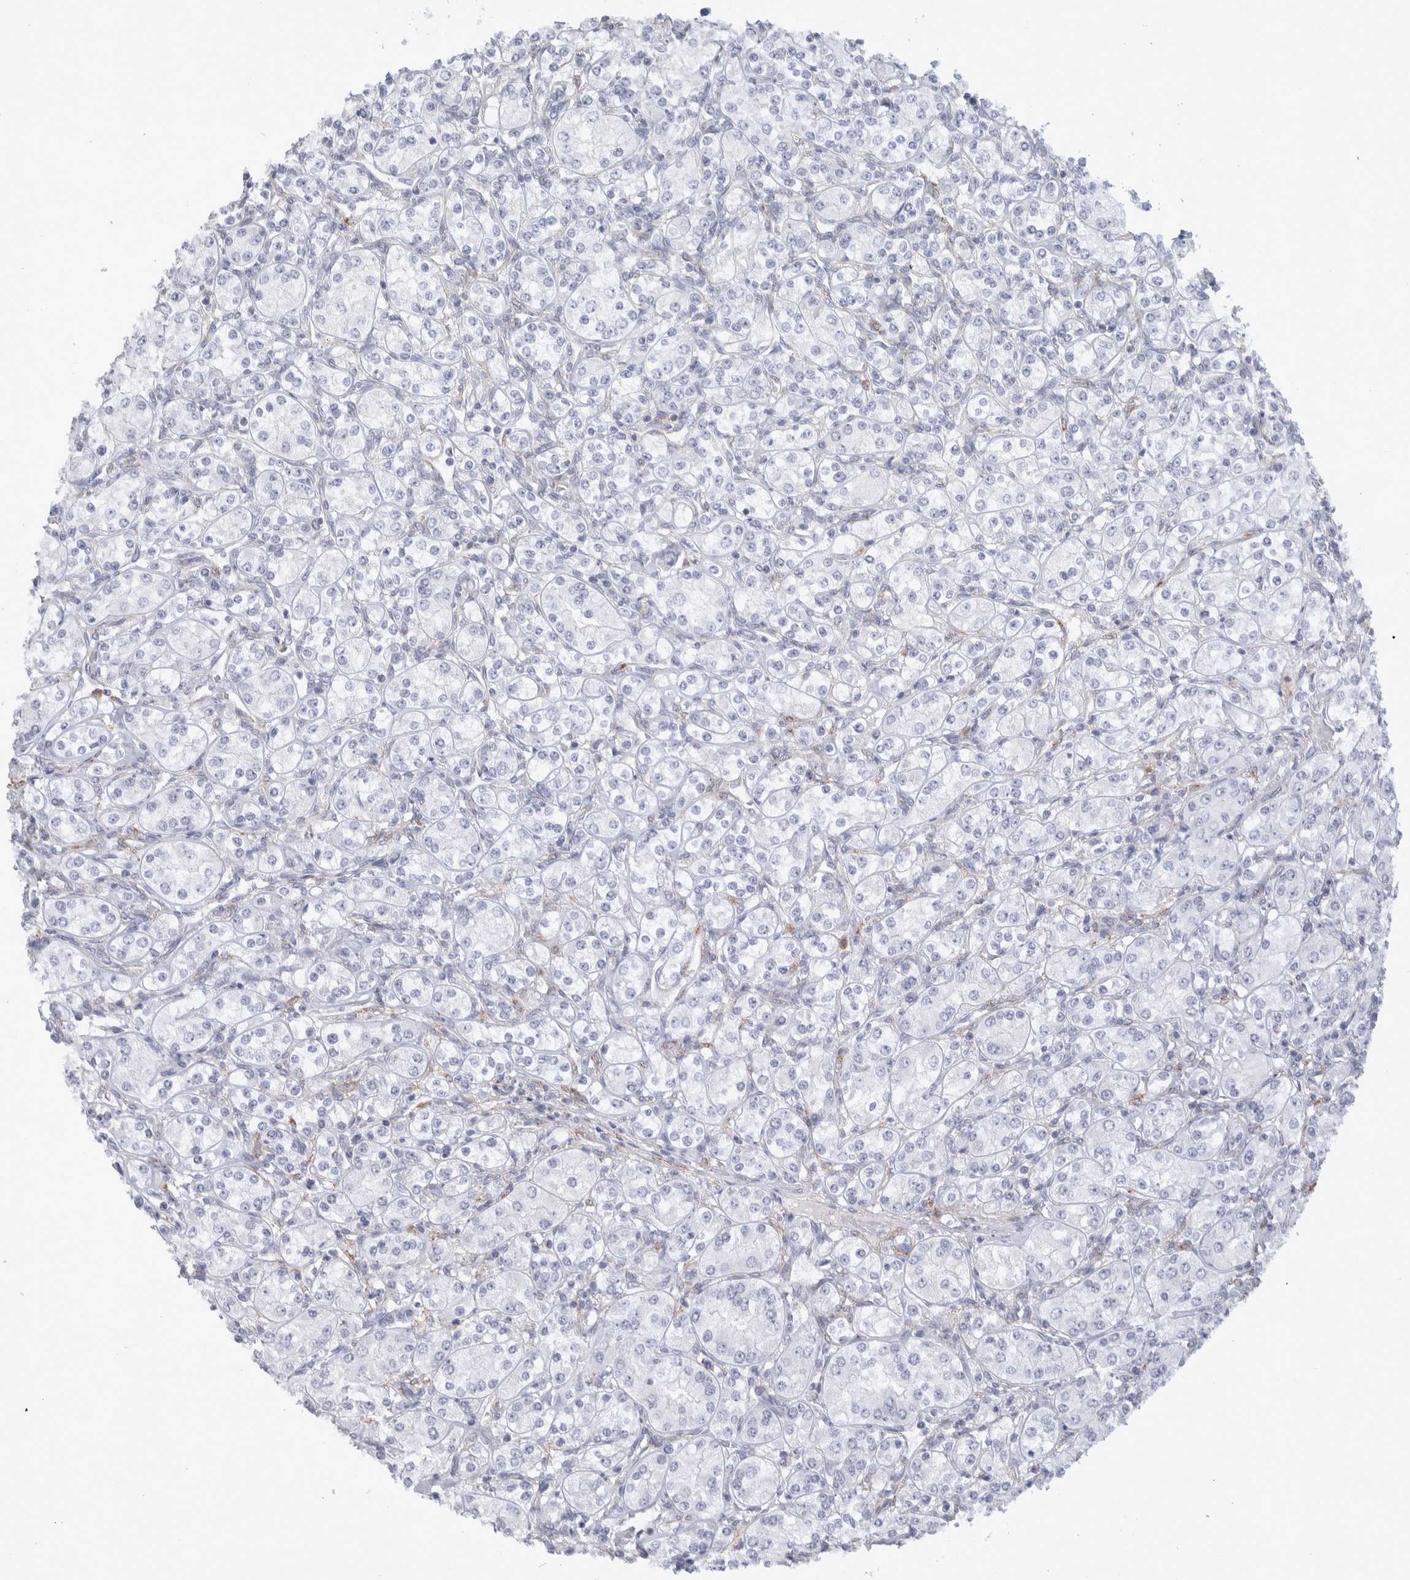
{"staining": {"intensity": "negative", "quantity": "none", "location": "none"}, "tissue": "renal cancer", "cell_type": "Tumor cells", "image_type": "cancer", "snomed": [{"axis": "morphology", "description": "Adenocarcinoma, NOS"}, {"axis": "topography", "description": "Kidney"}], "caption": "Renal adenocarcinoma was stained to show a protein in brown. There is no significant positivity in tumor cells. Brightfield microscopy of immunohistochemistry (IHC) stained with DAB (brown) and hematoxylin (blue), captured at high magnification.", "gene": "SEPTIN4", "patient": {"sex": "male", "age": 77}}